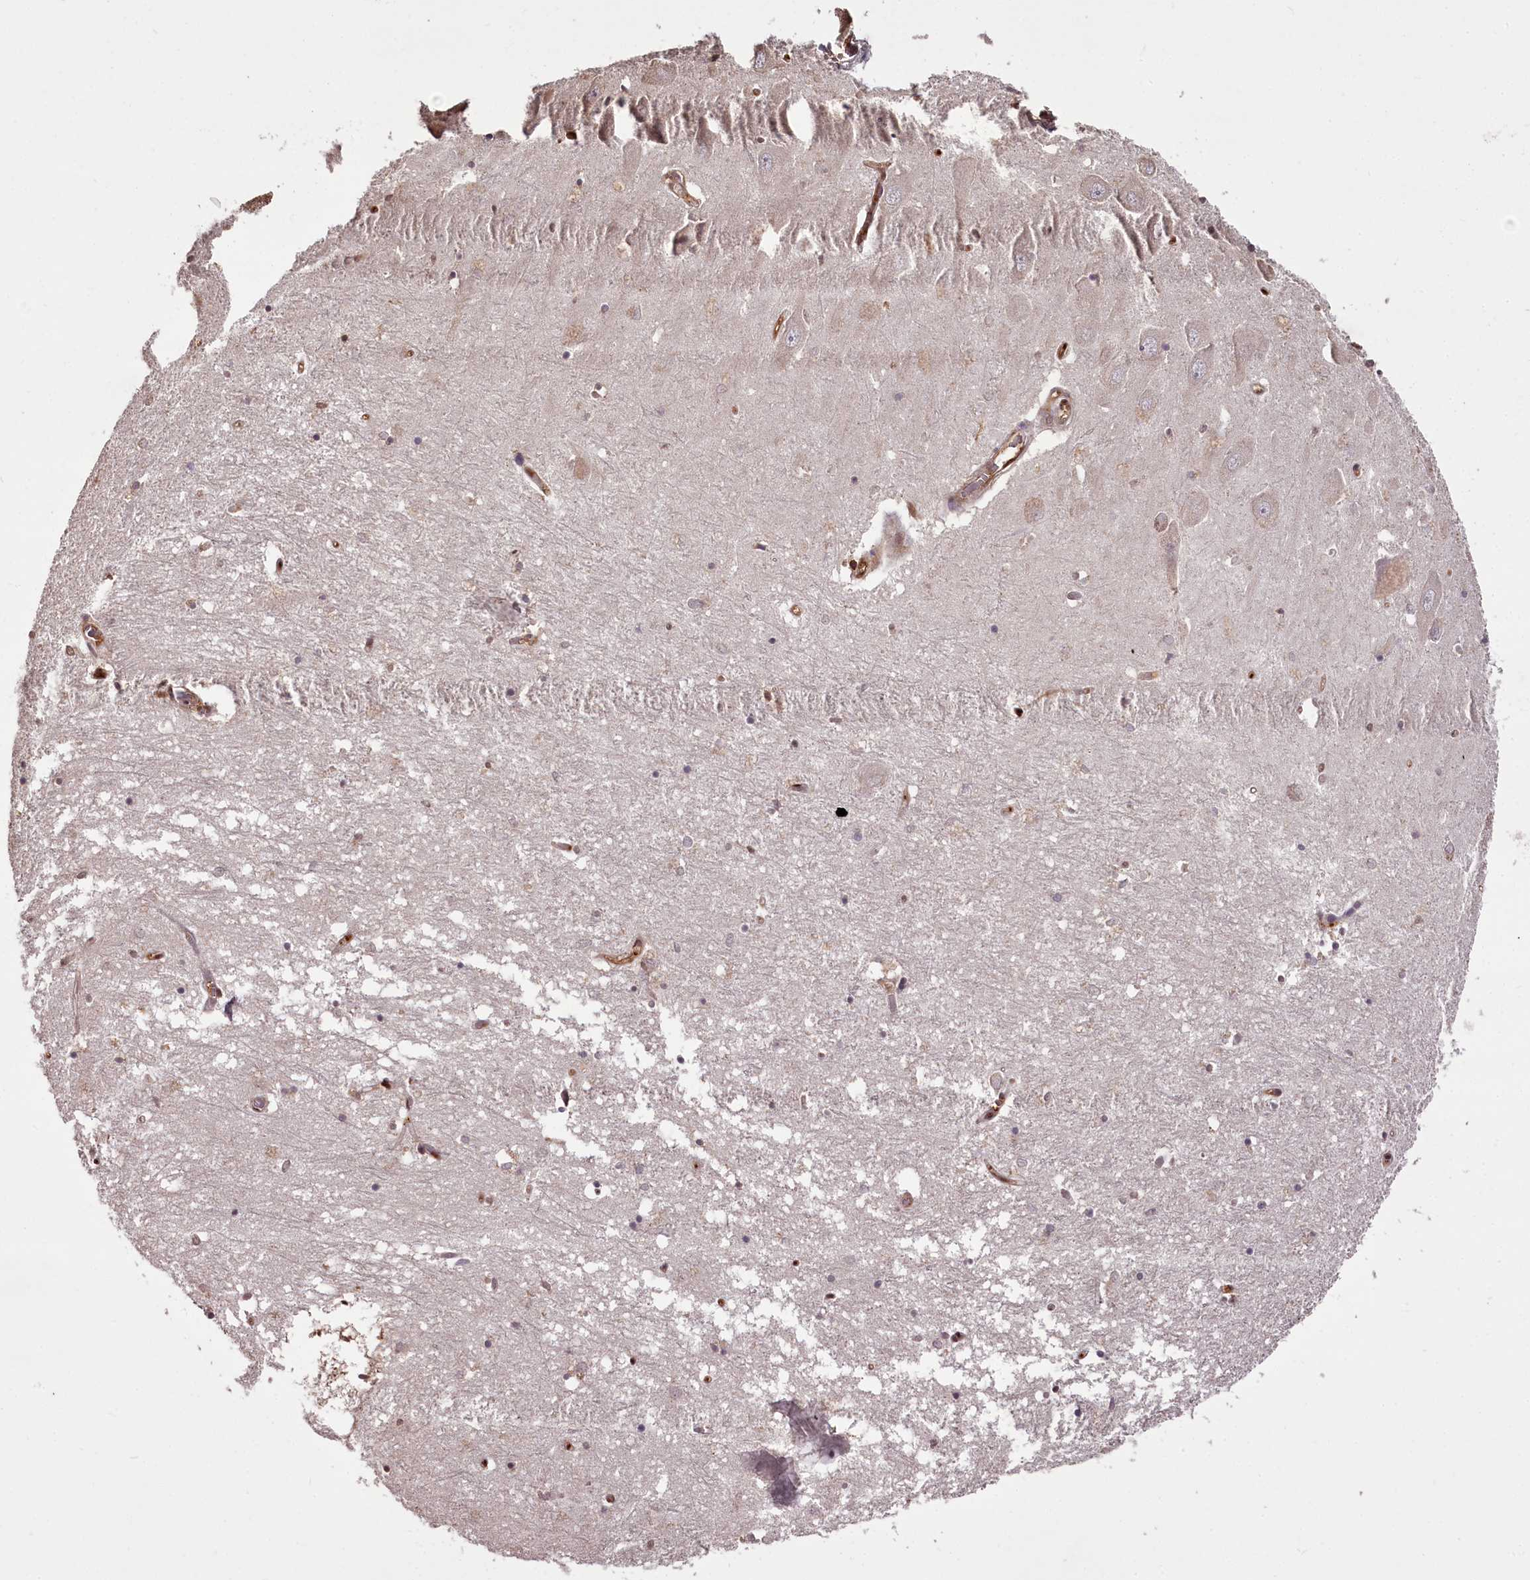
{"staining": {"intensity": "weak", "quantity": "<25%", "location": "nuclear"}, "tissue": "hippocampus", "cell_type": "Glial cells", "image_type": "normal", "snomed": [{"axis": "morphology", "description": "Normal tissue, NOS"}, {"axis": "topography", "description": "Hippocampus"}], "caption": "IHC image of normal human hippocampus stained for a protein (brown), which demonstrates no staining in glial cells.", "gene": "NPRL2", "patient": {"sex": "male", "age": 70}}